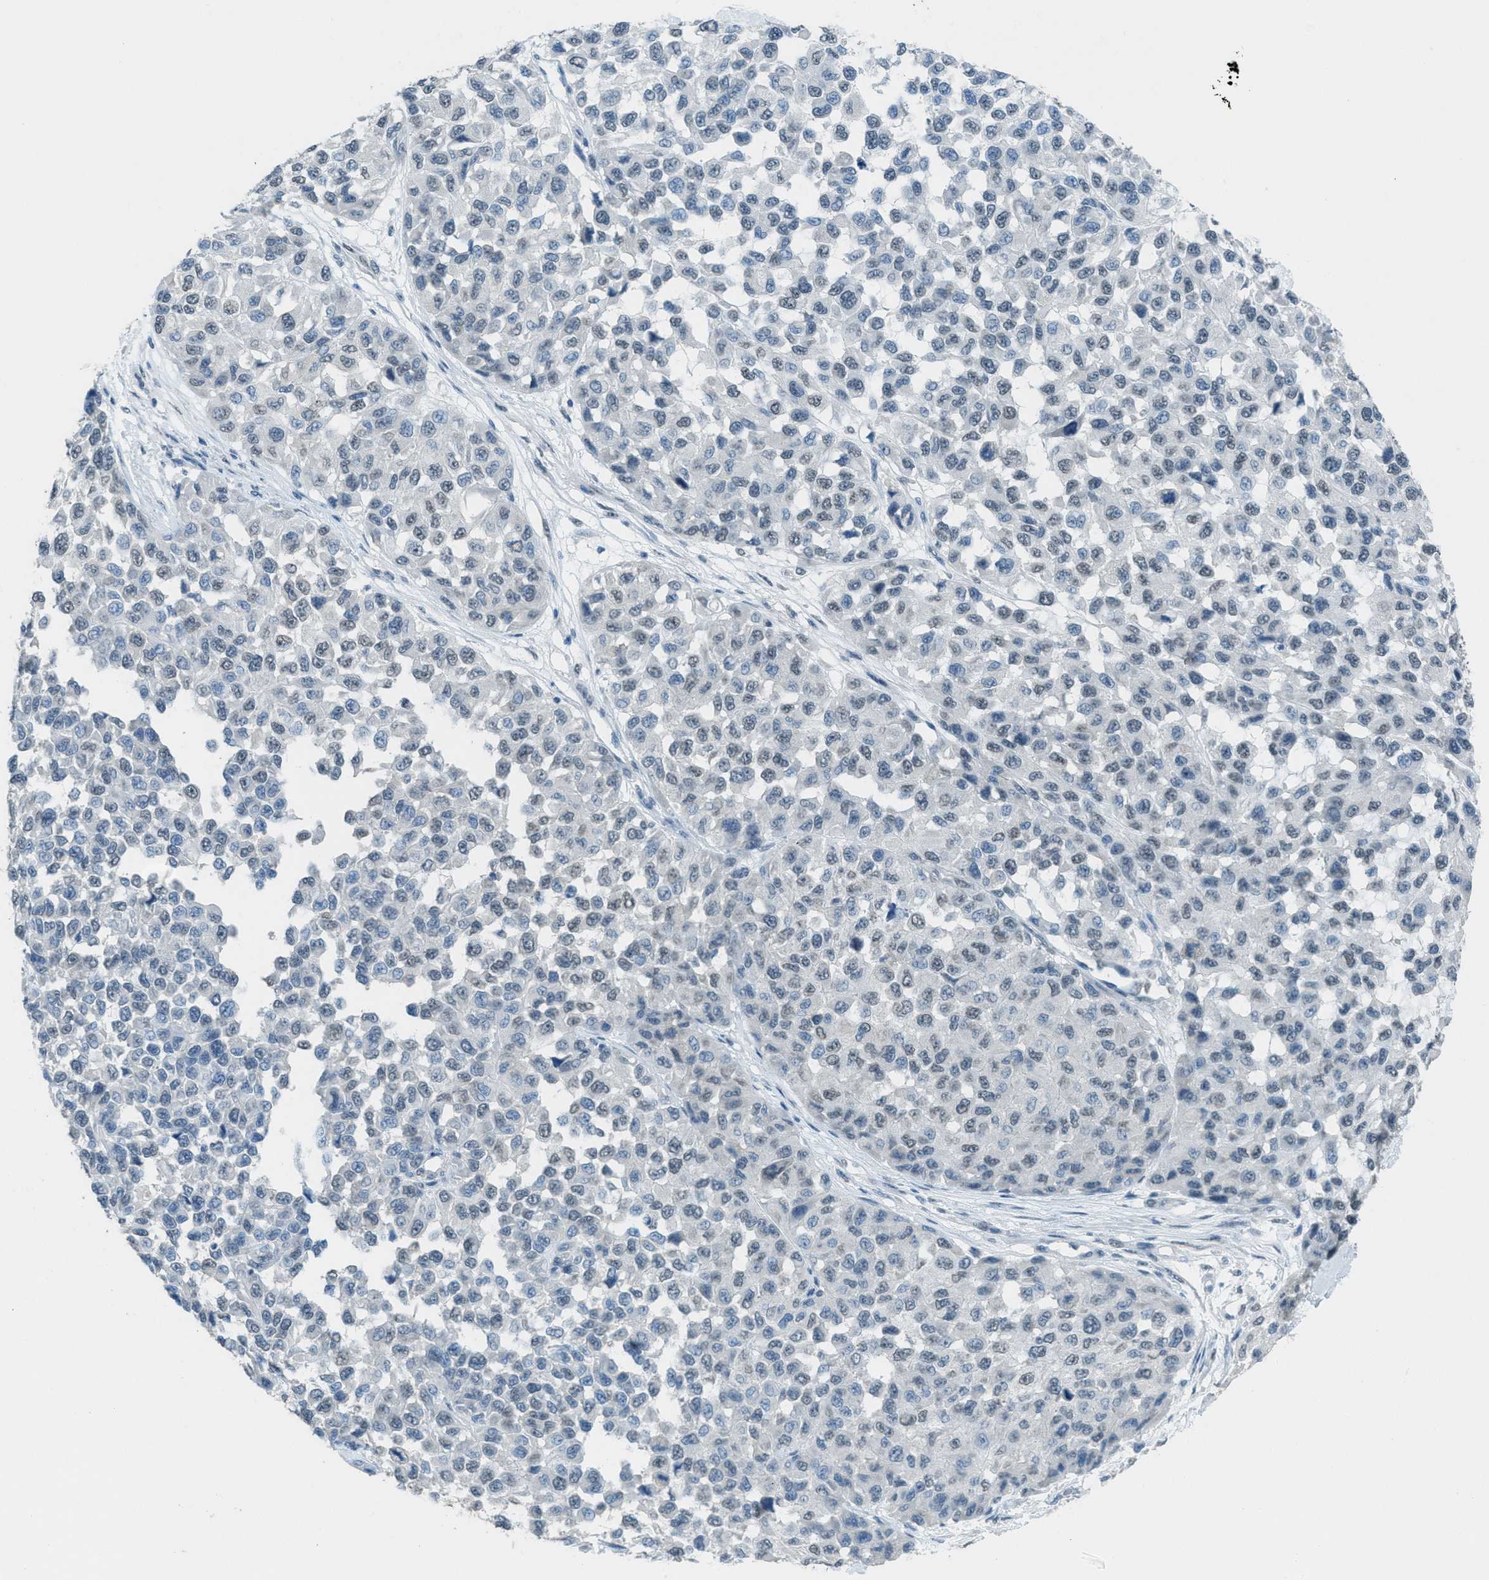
{"staining": {"intensity": "weak", "quantity": "<25%", "location": "nuclear"}, "tissue": "melanoma", "cell_type": "Tumor cells", "image_type": "cancer", "snomed": [{"axis": "morphology", "description": "Normal tissue, NOS"}, {"axis": "morphology", "description": "Malignant melanoma, NOS"}, {"axis": "topography", "description": "Skin"}], "caption": "Tumor cells are negative for brown protein staining in melanoma.", "gene": "TTC13", "patient": {"sex": "male", "age": 62}}